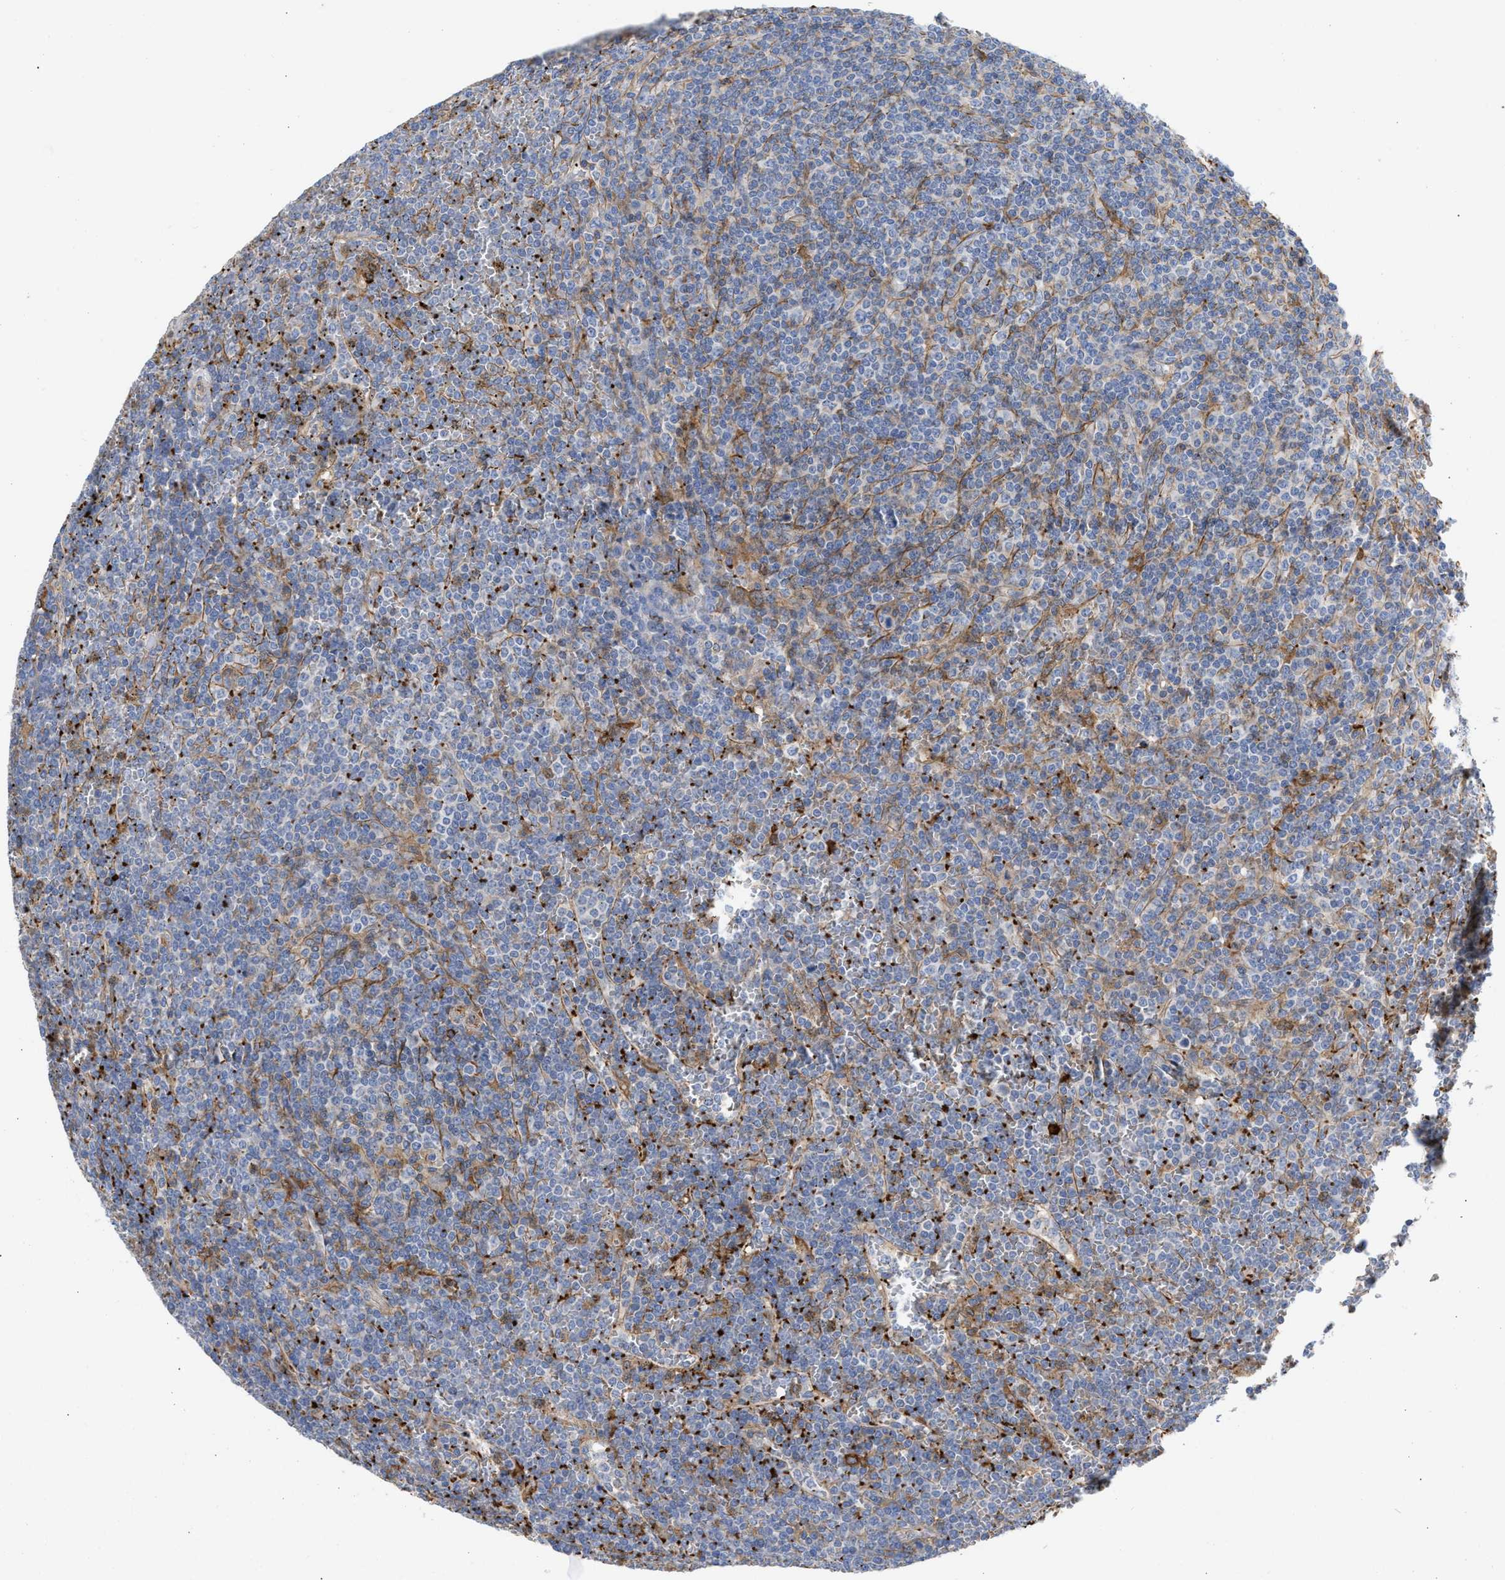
{"staining": {"intensity": "negative", "quantity": "none", "location": "none"}, "tissue": "lymphoma", "cell_type": "Tumor cells", "image_type": "cancer", "snomed": [{"axis": "morphology", "description": "Malignant lymphoma, non-Hodgkin's type, Low grade"}, {"axis": "topography", "description": "Spleen"}], "caption": "There is no significant staining in tumor cells of low-grade malignant lymphoma, non-Hodgkin's type.", "gene": "HS3ST5", "patient": {"sex": "female", "age": 19}}